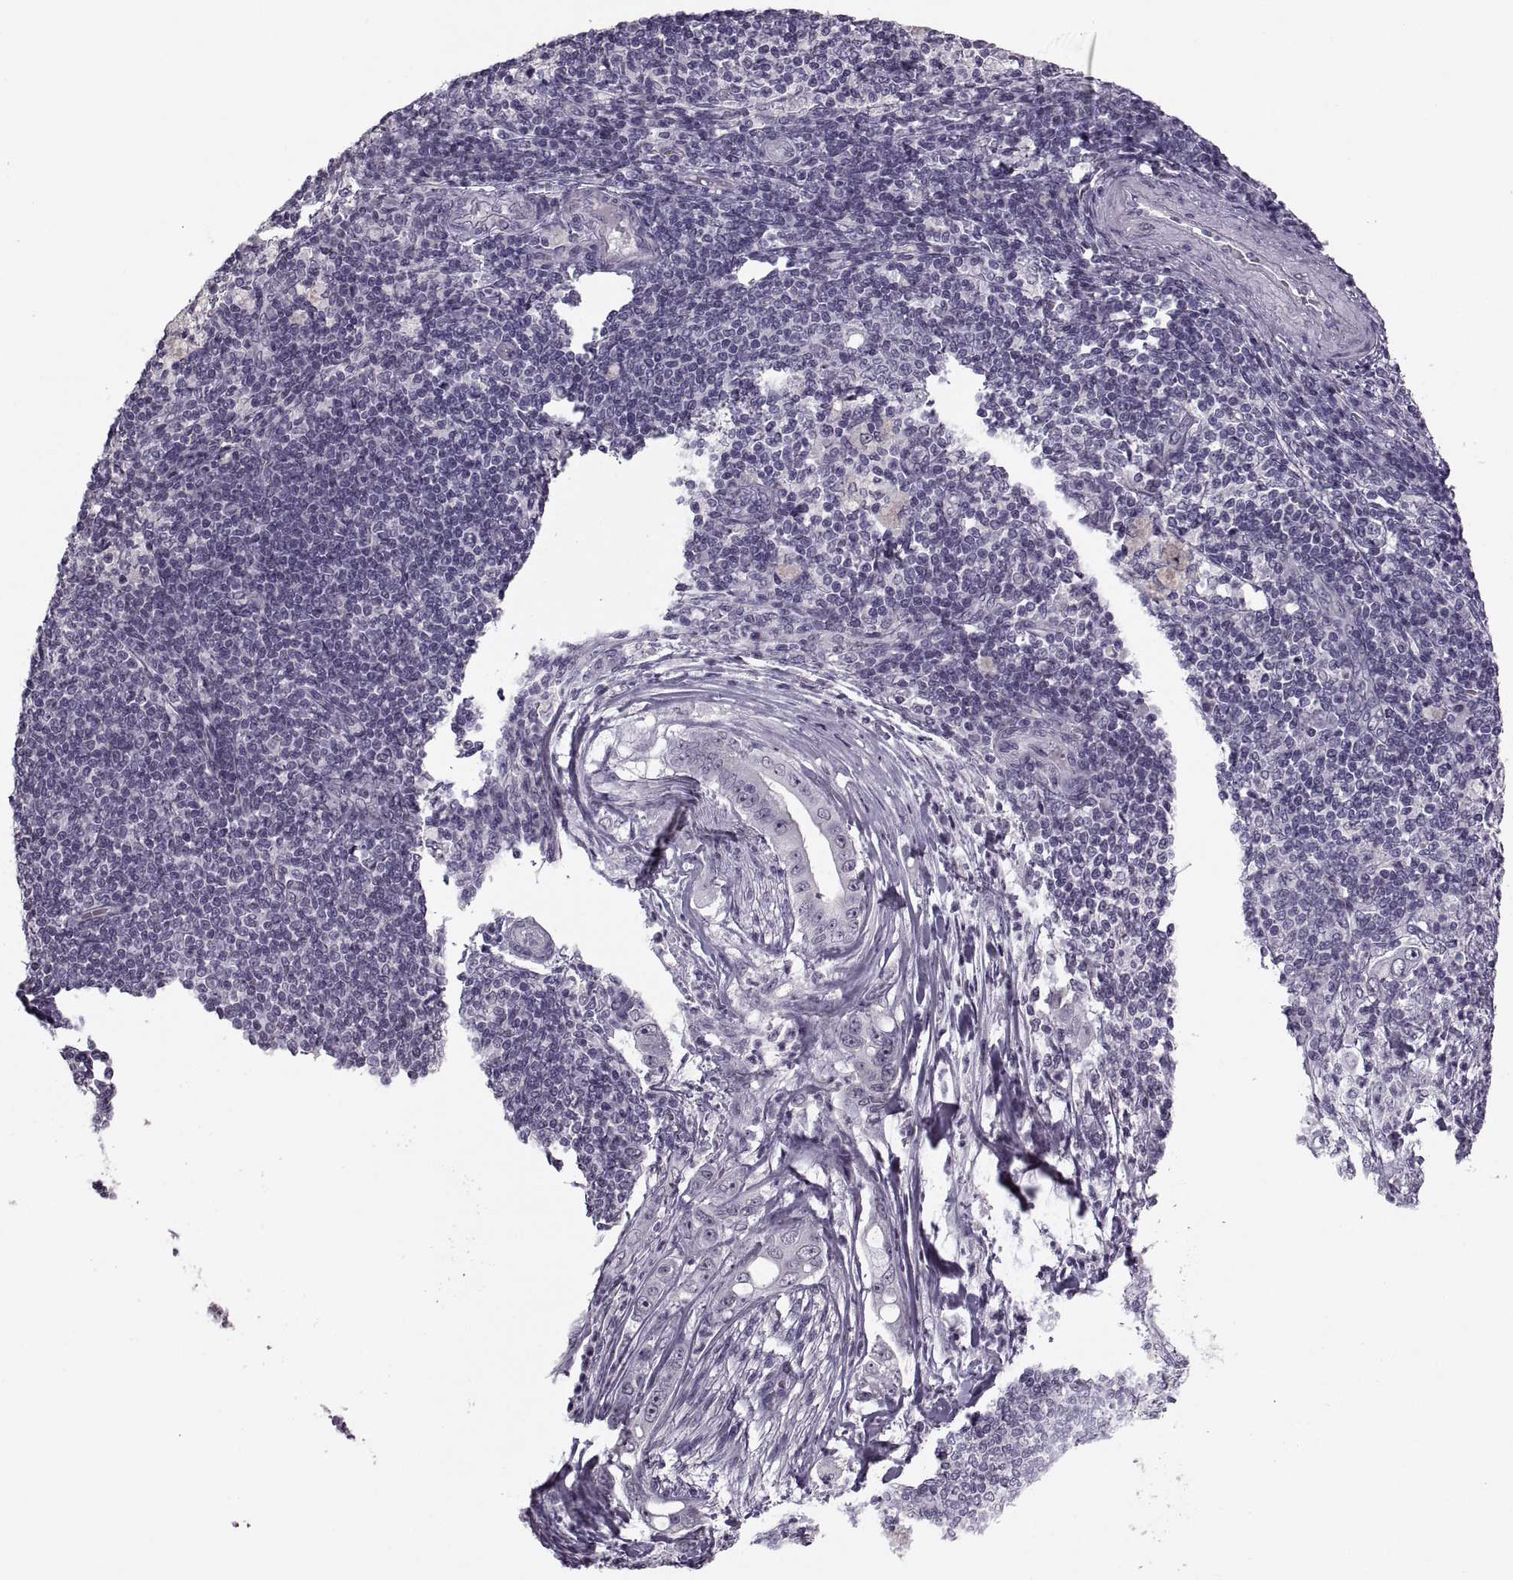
{"staining": {"intensity": "negative", "quantity": "none", "location": "none"}, "tissue": "pancreatic cancer", "cell_type": "Tumor cells", "image_type": "cancer", "snomed": [{"axis": "morphology", "description": "Adenocarcinoma, NOS"}, {"axis": "topography", "description": "Pancreas"}], "caption": "High power microscopy image of an immunohistochemistry histopathology image of adenocarcinoma (pancreatic), revealing no significant staining in tumor cells. (IHC, brightfield microscopy, high magnification).", "gene": "PAGE5", "patient": {"sex": "male", "age": 71}}